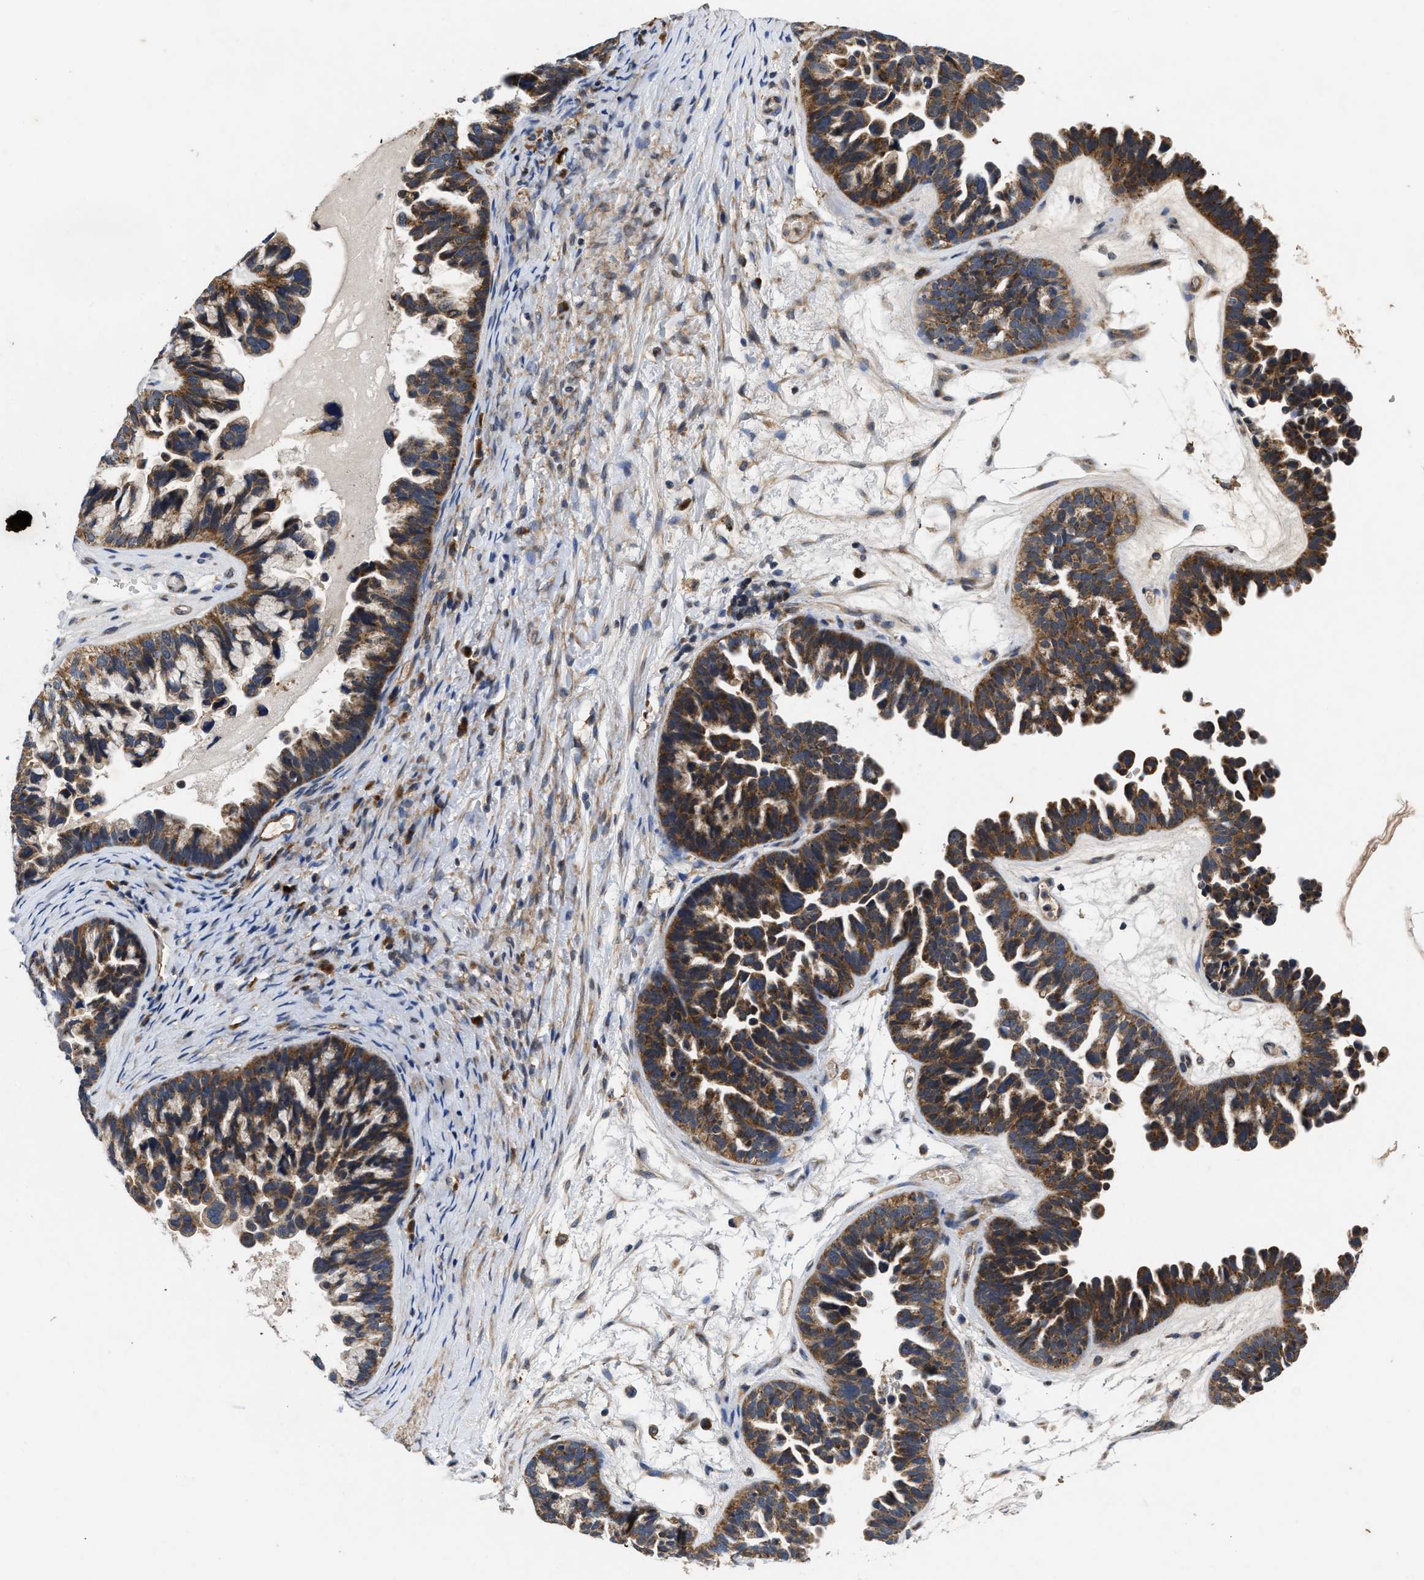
{"staining": {"intensity": "moderate", "quantity": ">75%", "location": "cytoplasmic/membranous"}, "tissue": "ovarian cancer", "cell_type": "Tumor cells", "image_type": "cancer", "snomed": [{"axis": "morphology", "description": "Cystadenocarcinoma, serous, NOS"}, {"axis": "topography", "description": "Ovary"}], "caption": "Tumor cells display moderate cytoplasmic/membranous staining in about >75% of cells in ovarian cancer (serous cystadenocarcinoma). The staining was performed using DAB to visualize the protein expression in brown, while the nuclei were stained in blue with hematoxylin (Magnification: 20x).", "gene": "EFNA4", "patient": {"sex": "female", "age": 56}}